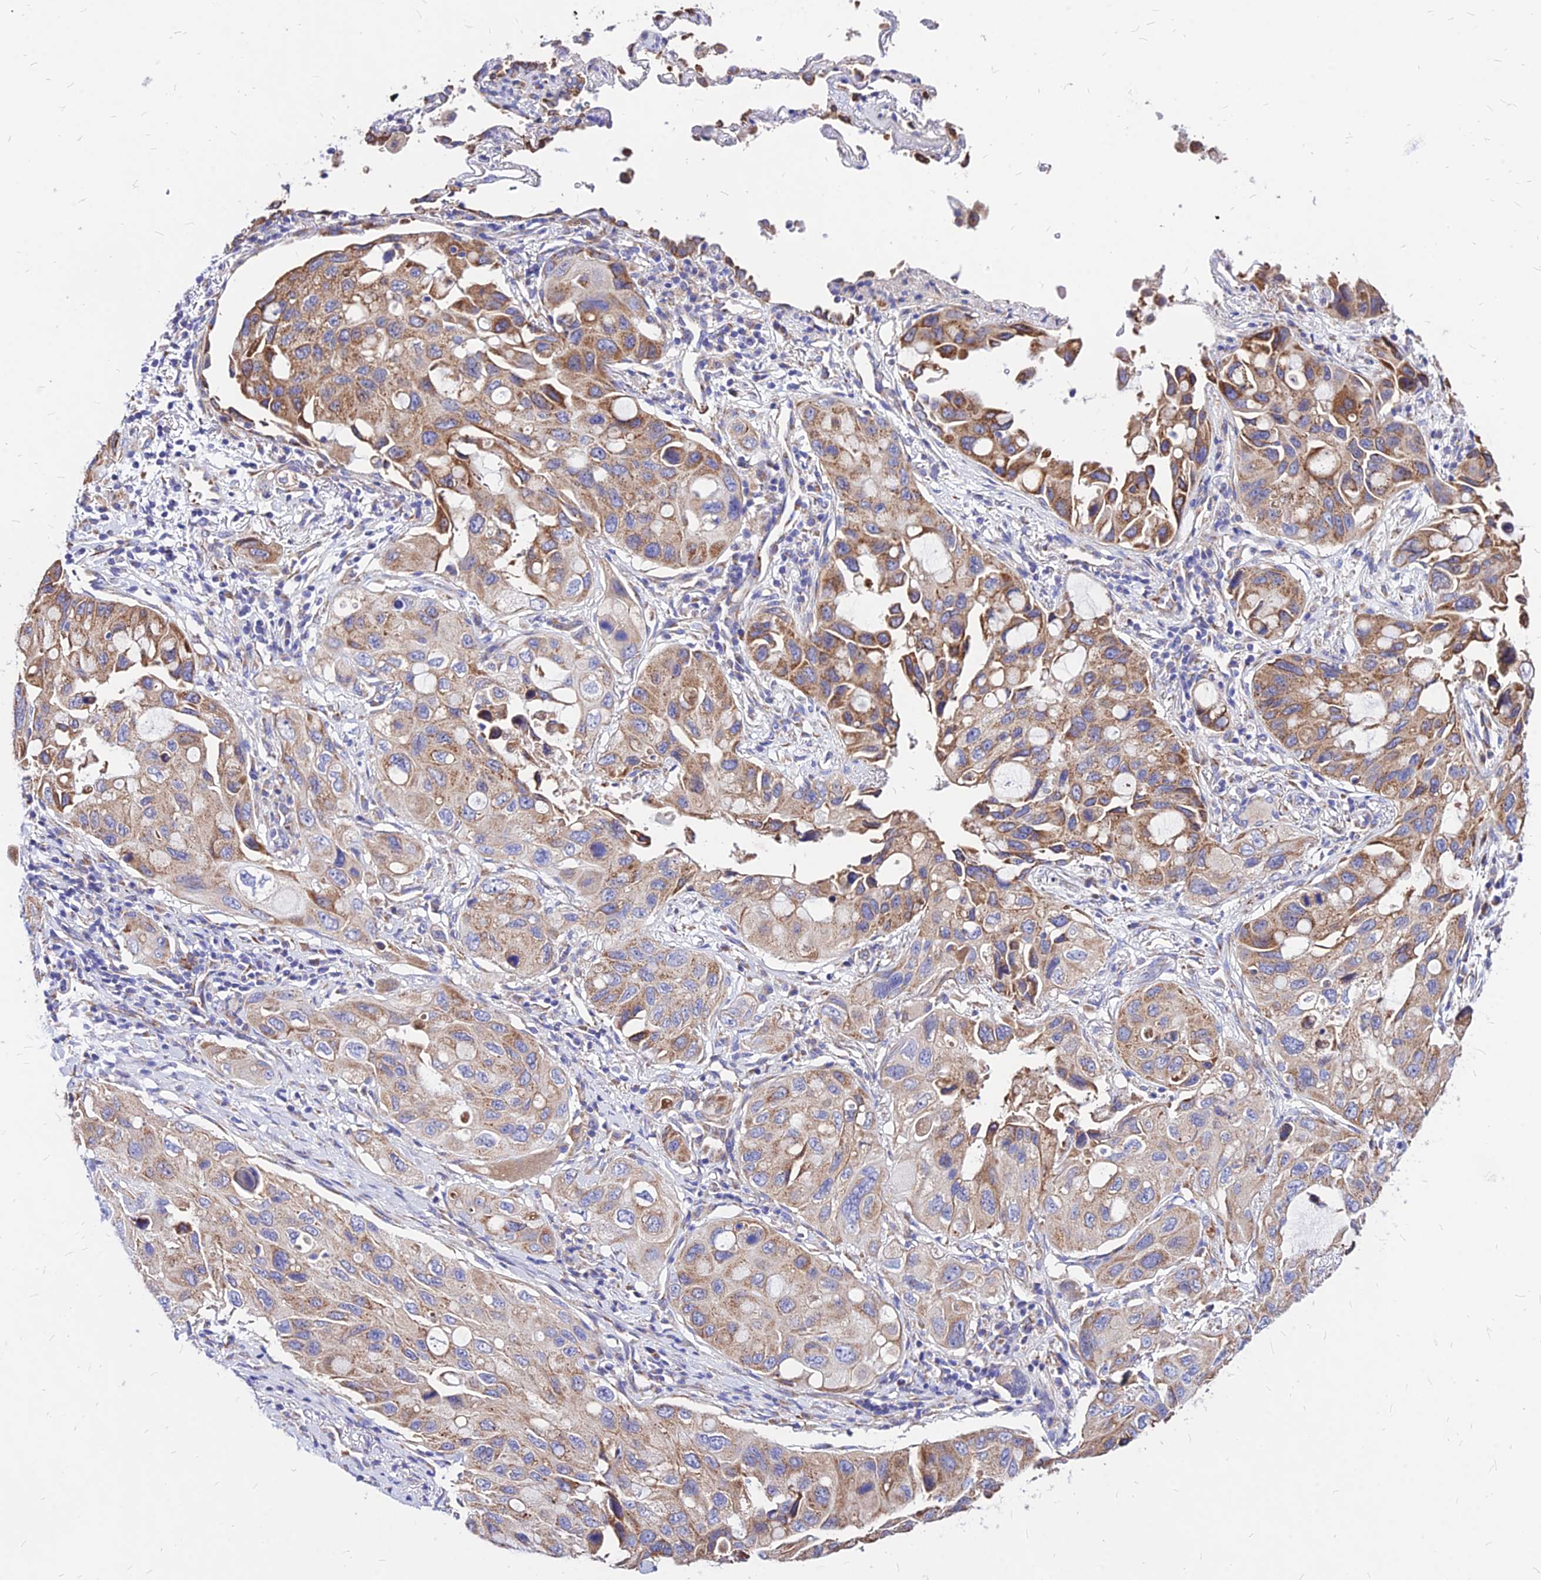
{"staining": {"intensity": "moderate", "quantity": ">75%", "location": "cytoplasmic/membranous"}, "tissue": "lung cancer", "cell_type": "Tumor cells", "image_type": "cancer", "snomed": [{"axis": "morphology", "description": "Squamous cell carcinoma, NOS"}, {"axis": "topography", "description": "Lung"}], "caption": "Immunohistochemistry (IHC) of squamous cell carcinoma (lung) demonstrates medium levels of moderate cytoplasmic/membranous staining in about >75% of tumor cells. Nuclei are stained in blue.", "gene": "MRPL3", "patient": {"sex": "female", "age": 73}}